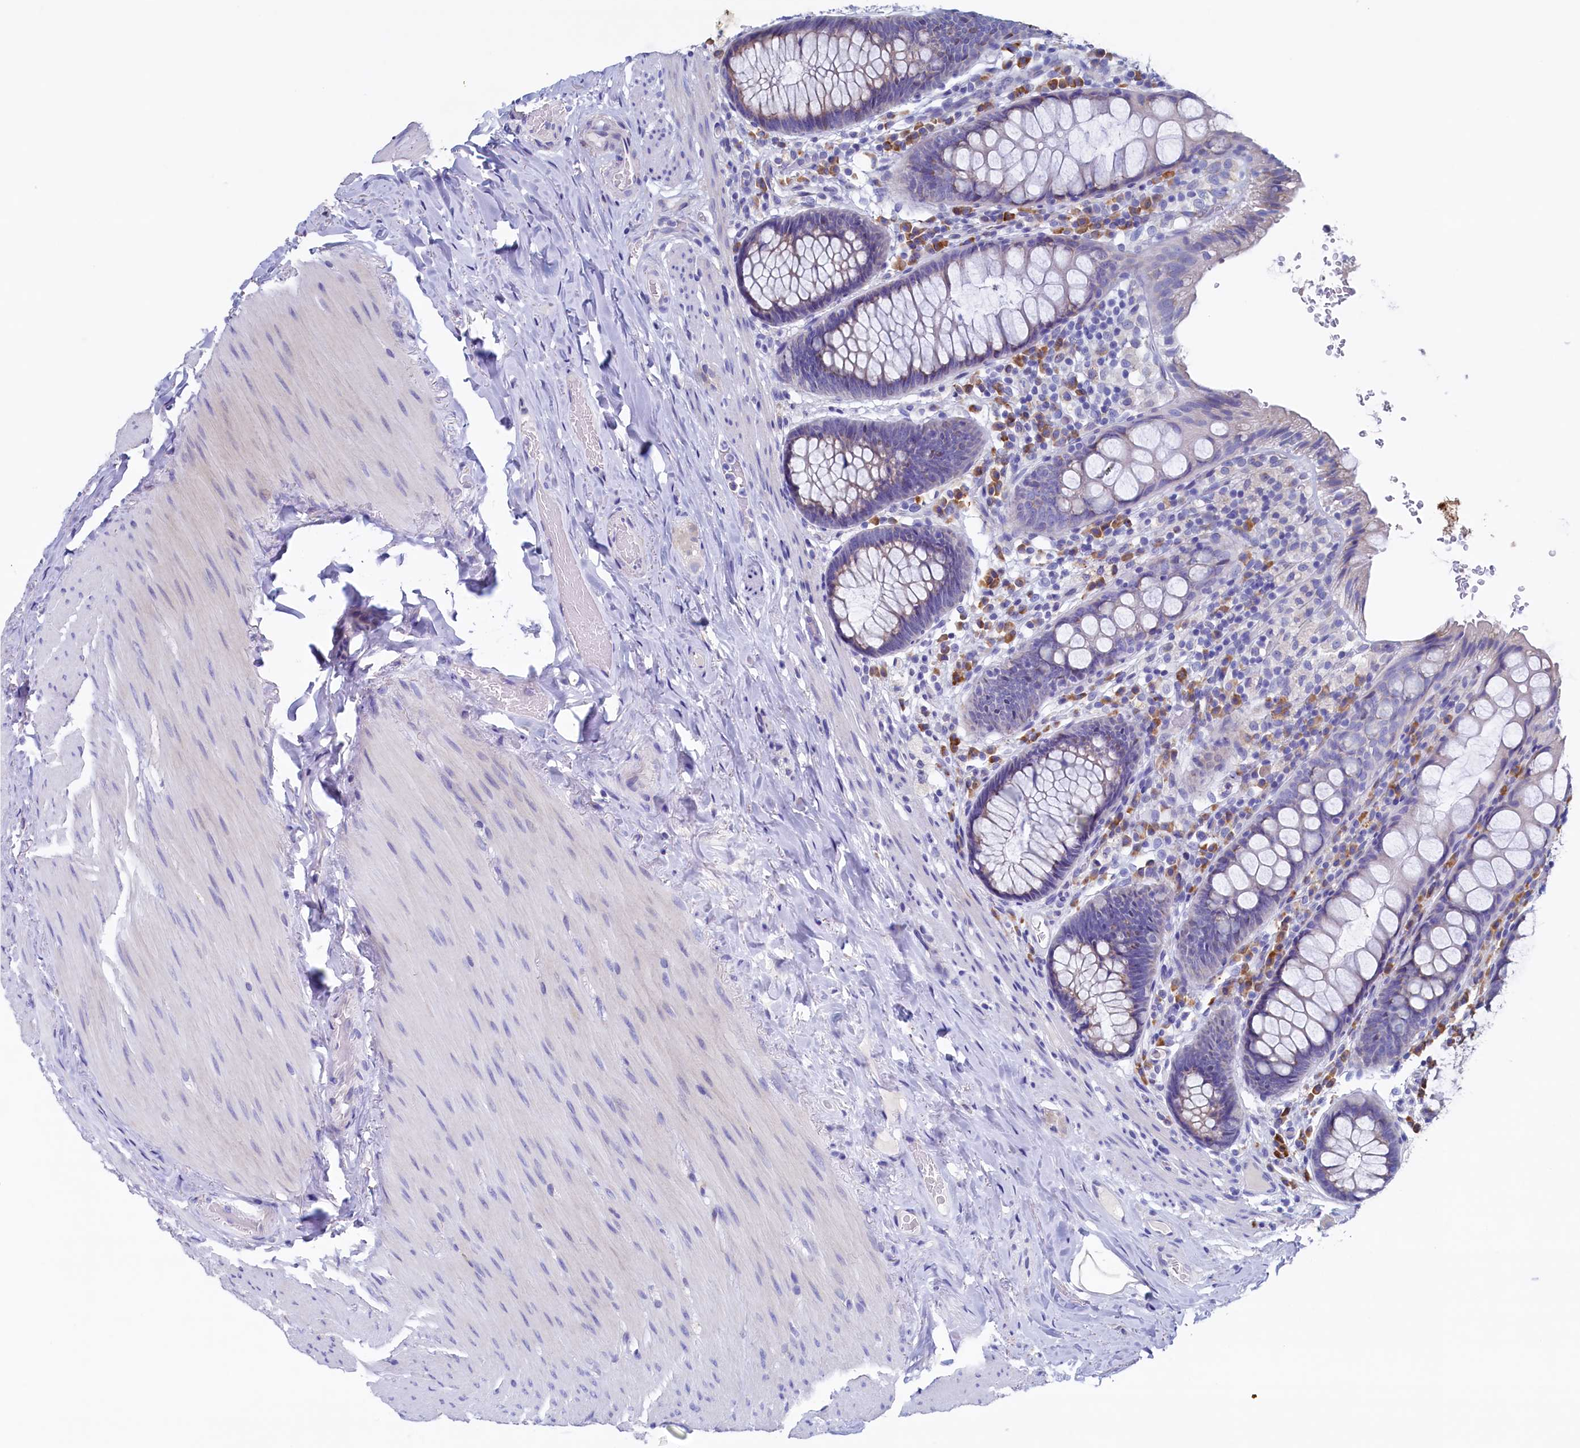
{"staining": {"intensity": "weak", "quantity": "25%-75%", "location": "cytoplasmic/membranous"}, "tissue": "rectum", "cell_type": "Glandular cells", "image_type": "normal", "snomed": [{"axis": "morphology", "description": "Normal tissue, NOS"}, {"axis": "topography", "description": "Rectum"}], "caption": "IHC of normal human rectum shows low levels of weak cytoplasmic/membranous staining in approximately 25%-75% of glandular cells.", "gene": "CBLIF", "patient": {"sex": "male", "age": 83}}